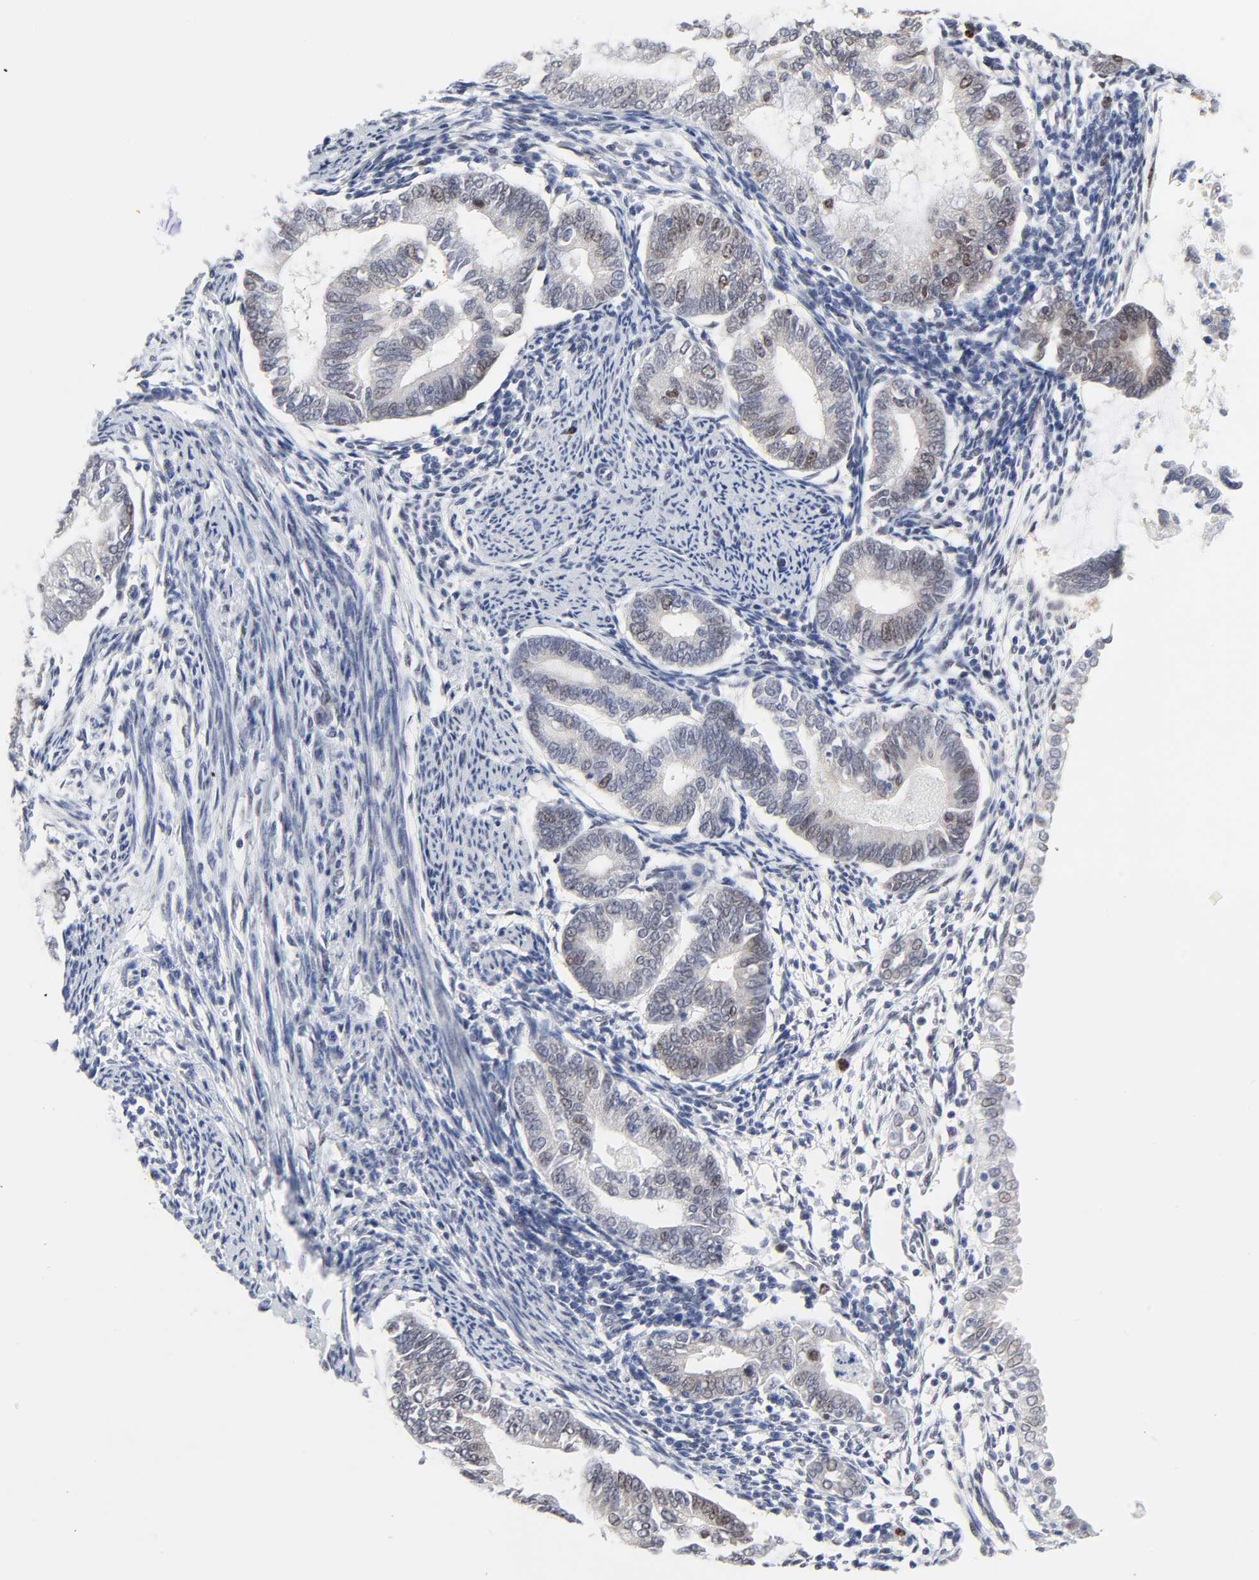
{"staining": {"intensity": "weak", "quantity": "25%-75%", "location": "nuclear"}, "tissue": "endometrial cancer", "cell_type": "Tumor cells", "image_type": "cancer", "snomed": [{"axis": "morphology", "description": "Adenocarcinoma, NOS"}, {"axis": "topography", "description": "Endometrium"}], "caption": "Endometrial cancer stained with a brown dye shows weak nuclear positive expression in approximately 25%-75% of tumor cells.", "gene": "ZNF589", "patient": {"sex": "female", "age": 63}}